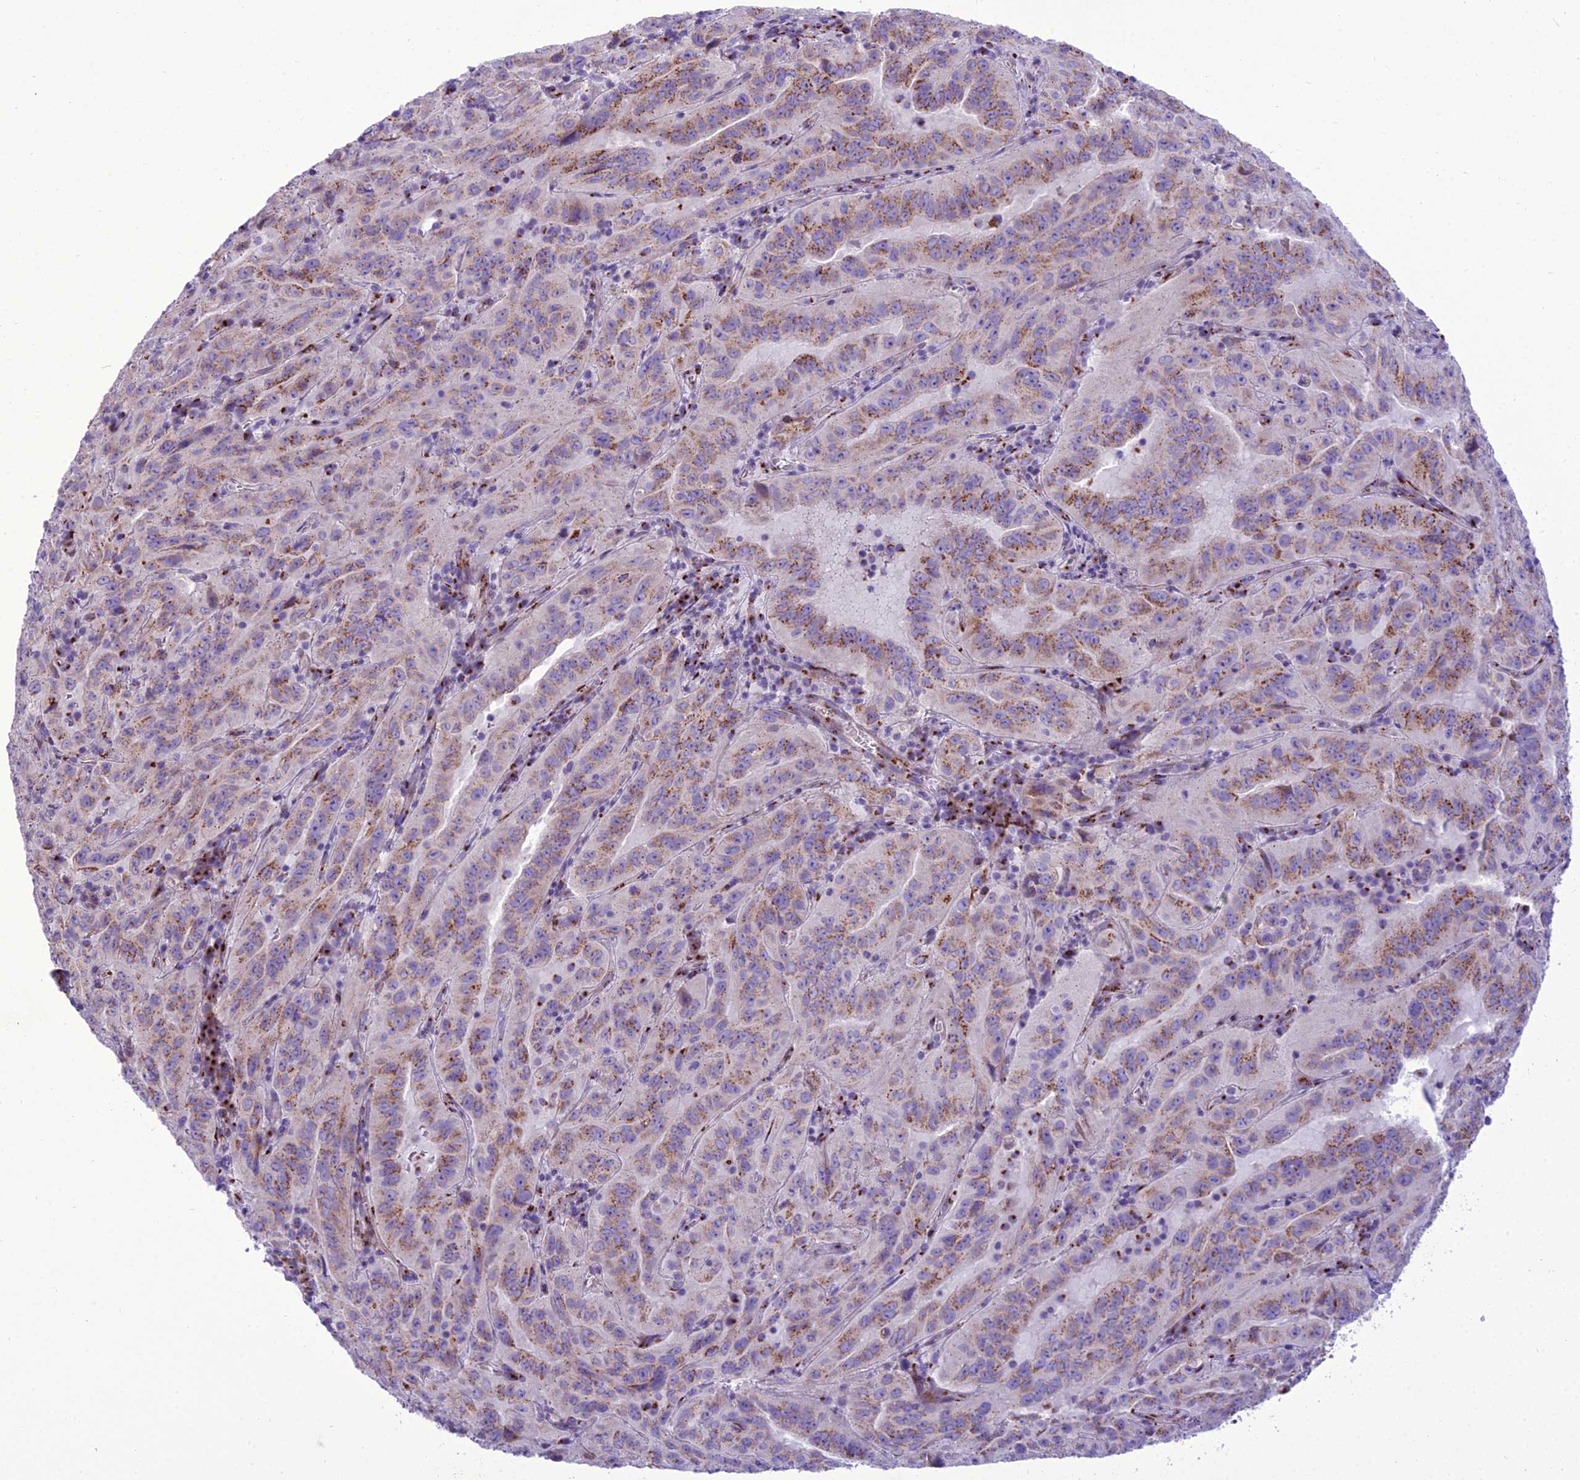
{"staining": {"intensity": "moderate", "quantity": ">75%", "location": "cytoplasmic/membranous"}, "tissue": "pancreatic cancer", "cell_type": "Tumor cells", "image_type": "cancer", "snomed": [{"axis": "morphology", "description": "Adenocarcinoma, NOS"}, {"axis": "topography", "description": "Pancreas"}], "caption": "The micrograph shows staining of pancreatic cancer (adenocarcinoma), revealing moderate cytoplasmic/membranous protein expression (brown color) within tumor cells.", "gene": "GOLM2", "patient": {"sex": "male", "age": 63}}